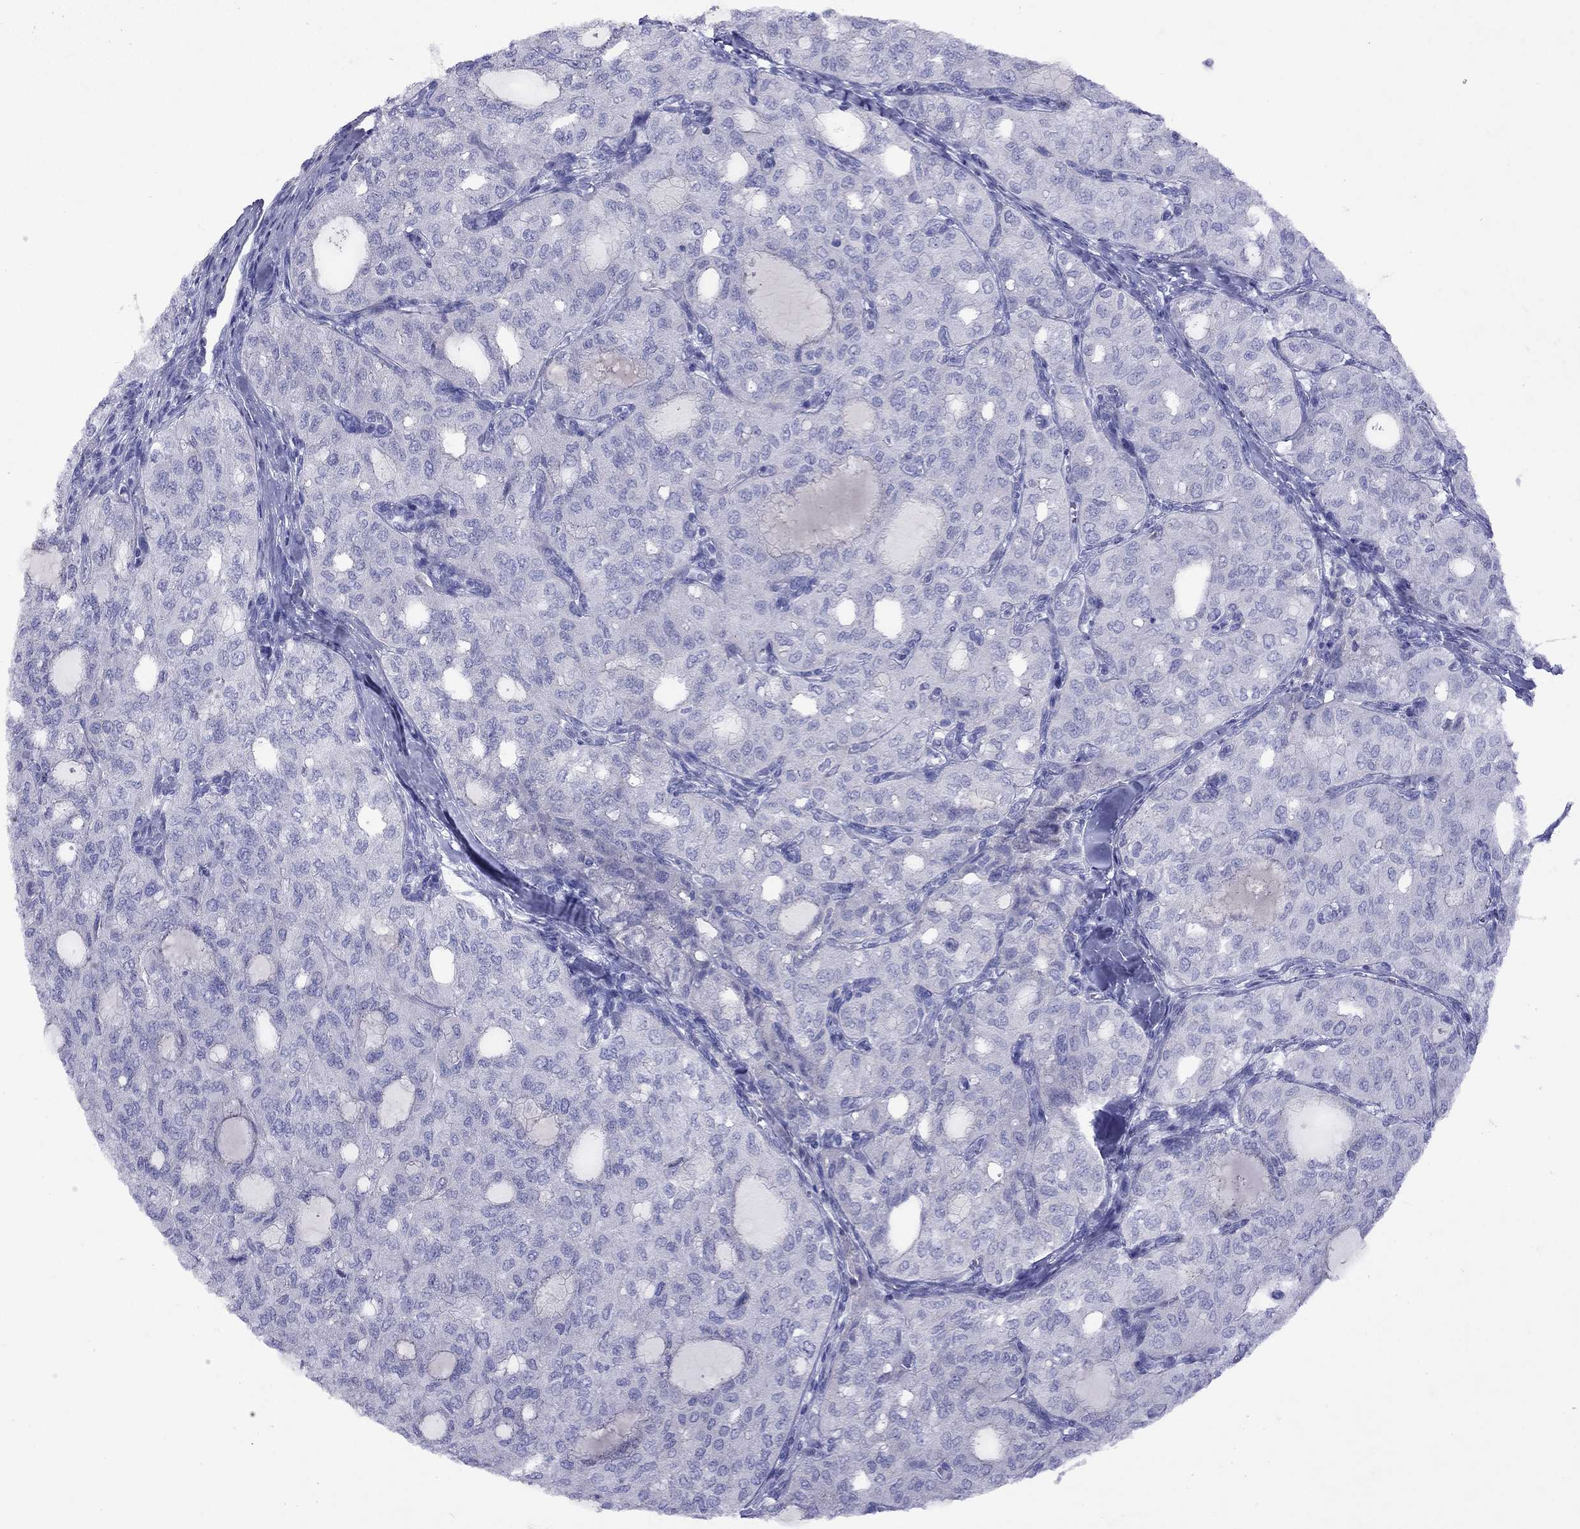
{"staining": {"intensity": "negative", "quantity": "none", "location": "none"}, "tissue": "thyroid cancer", "cell_type": "Tumor cells", "image_type": "cancer", "snomed": [{"axis": "morphology", "description": "Follicular adenoma carcinoma, NOS"}, {"axis": "topography", "description": "Thyroid gland"}], "caption": "The image demonstrates no staining of tumor cells in thyroid cancer.", "gene": "GNAT3", "patient": {"sex": "male", "age": 75}}